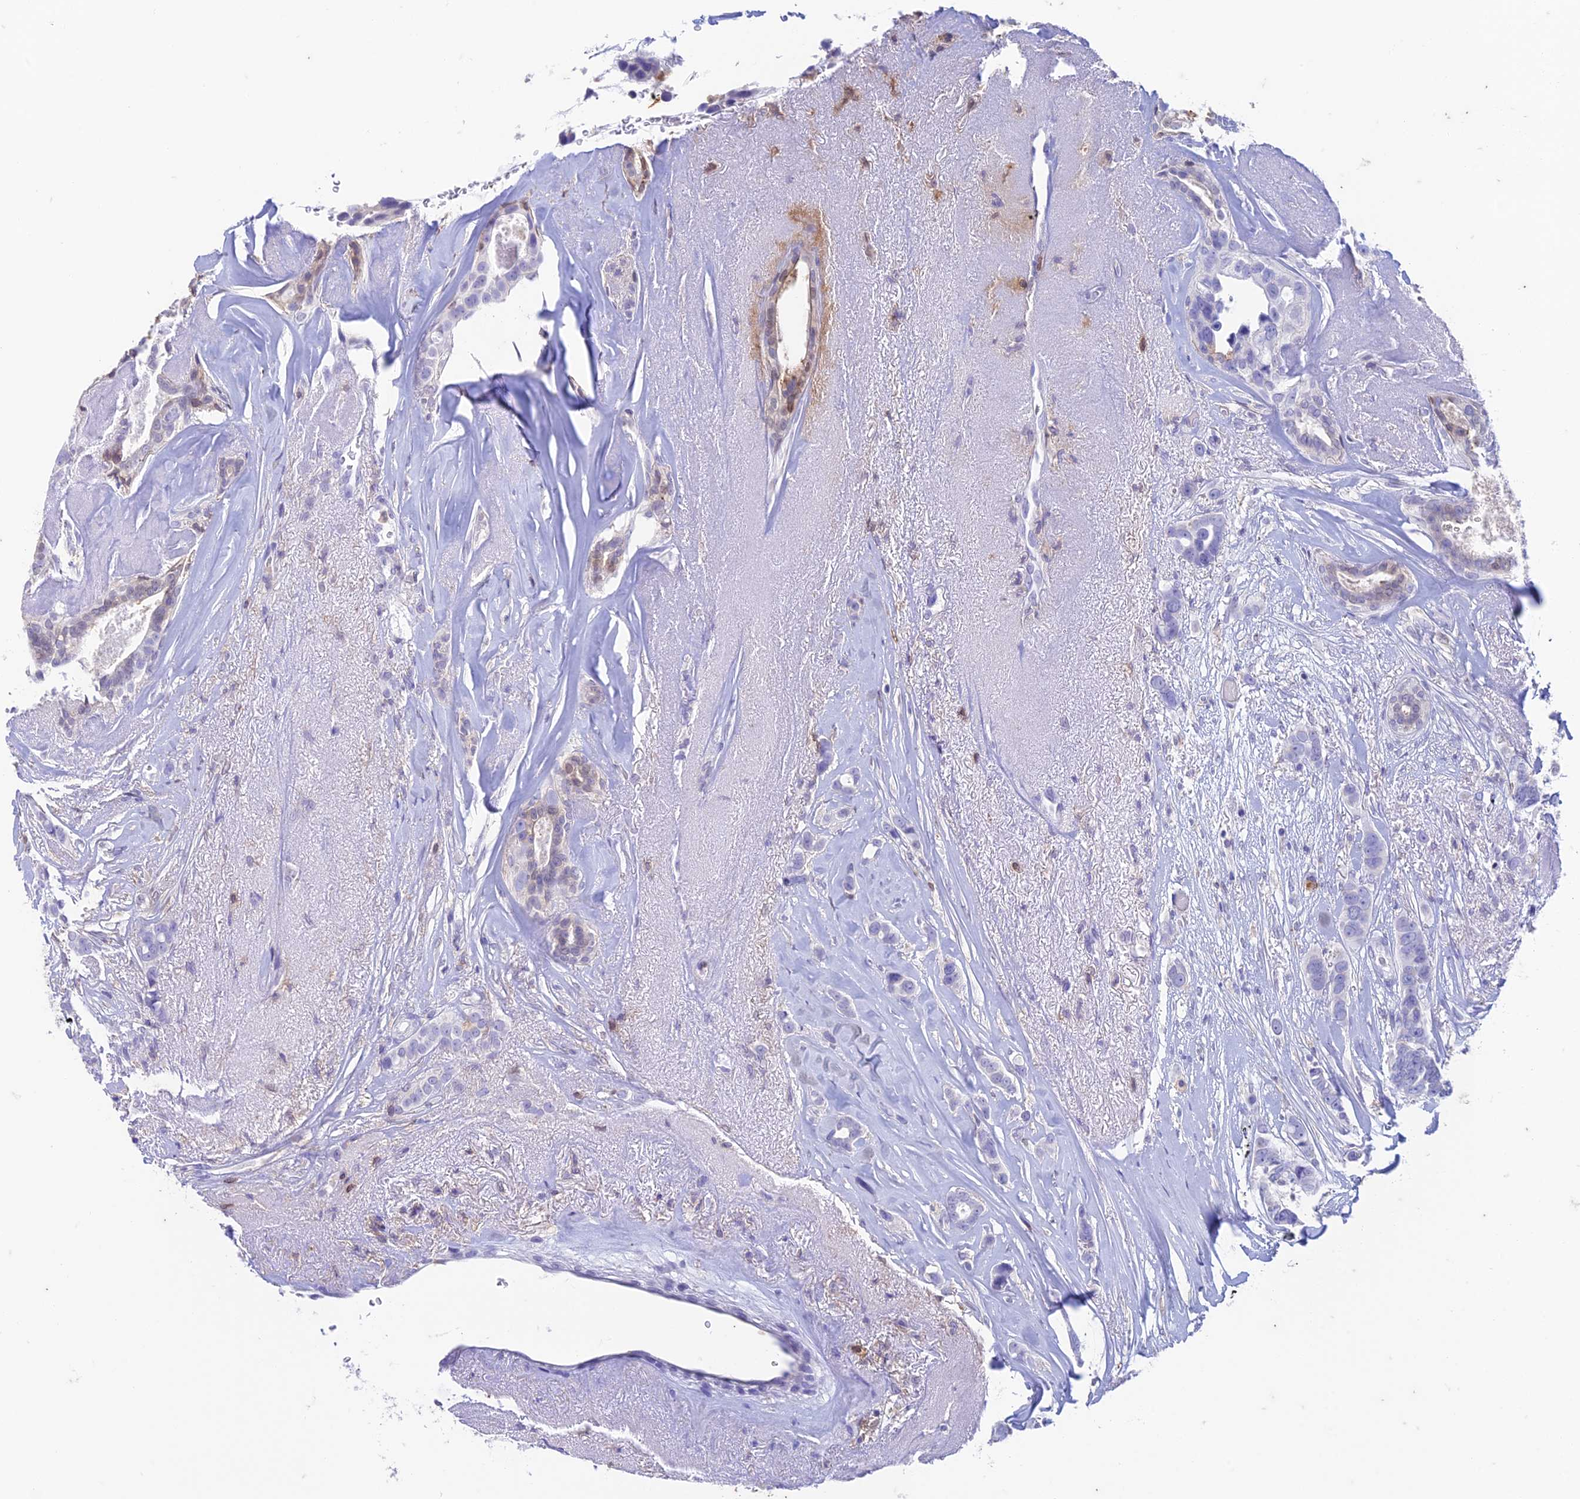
{"staining": {"intensity": "negative", "quantity": "none", "location": "none"}, "tissue": "breast cancer", "cell_type": "Tumor cells", "image_type": "cancer", "snomed": [{"axis": "morphology", "description": "Lobular carcinoma"}, {"axis": "topography", "description": "Breast"}], "caption": "Tumor cells are negative for brown protein staining in lobular carcinoma (breast).", "gene": "FGF7", "patient": {"sex": "female", "age": 51}}